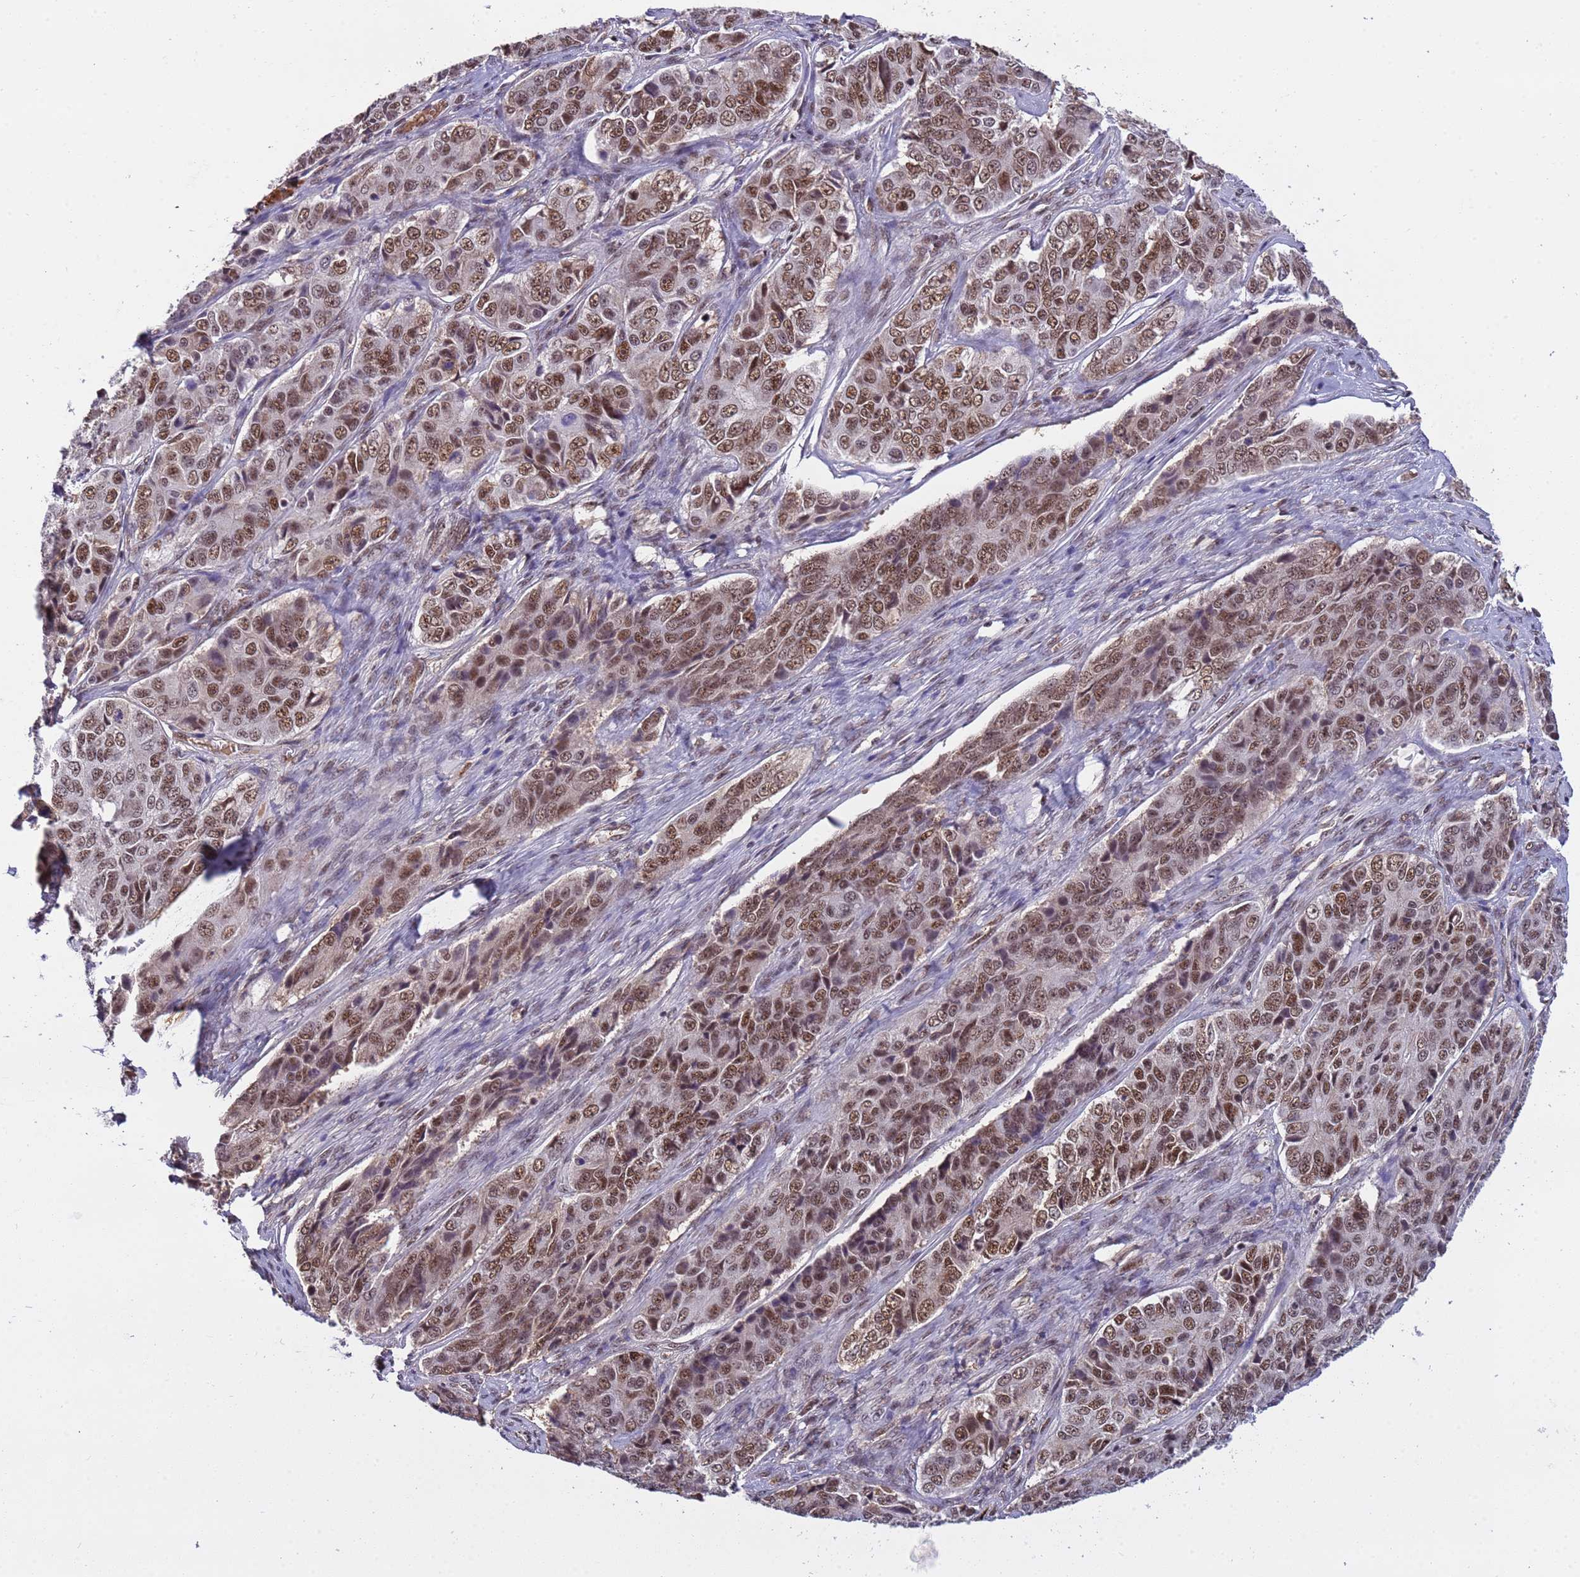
{"staining": {"intensity": "strong", "quantity": ">75%", "location": "nuclear"}, "tissue": "ovarian cancer", "cell_type": "Tumor cells", "image_type": "cancer", "snomed": [{"axis": "morphology", "description": "Carcinoma, endometroid"}, {"axis": "topography", "description": "Ovary"}], "caption": "Tumor cells display strong nuclear staining in approximately >75% of cells in ovarian cancer.", "gene": "SRRT", "patient": {"sex": "female", "age": 51}}